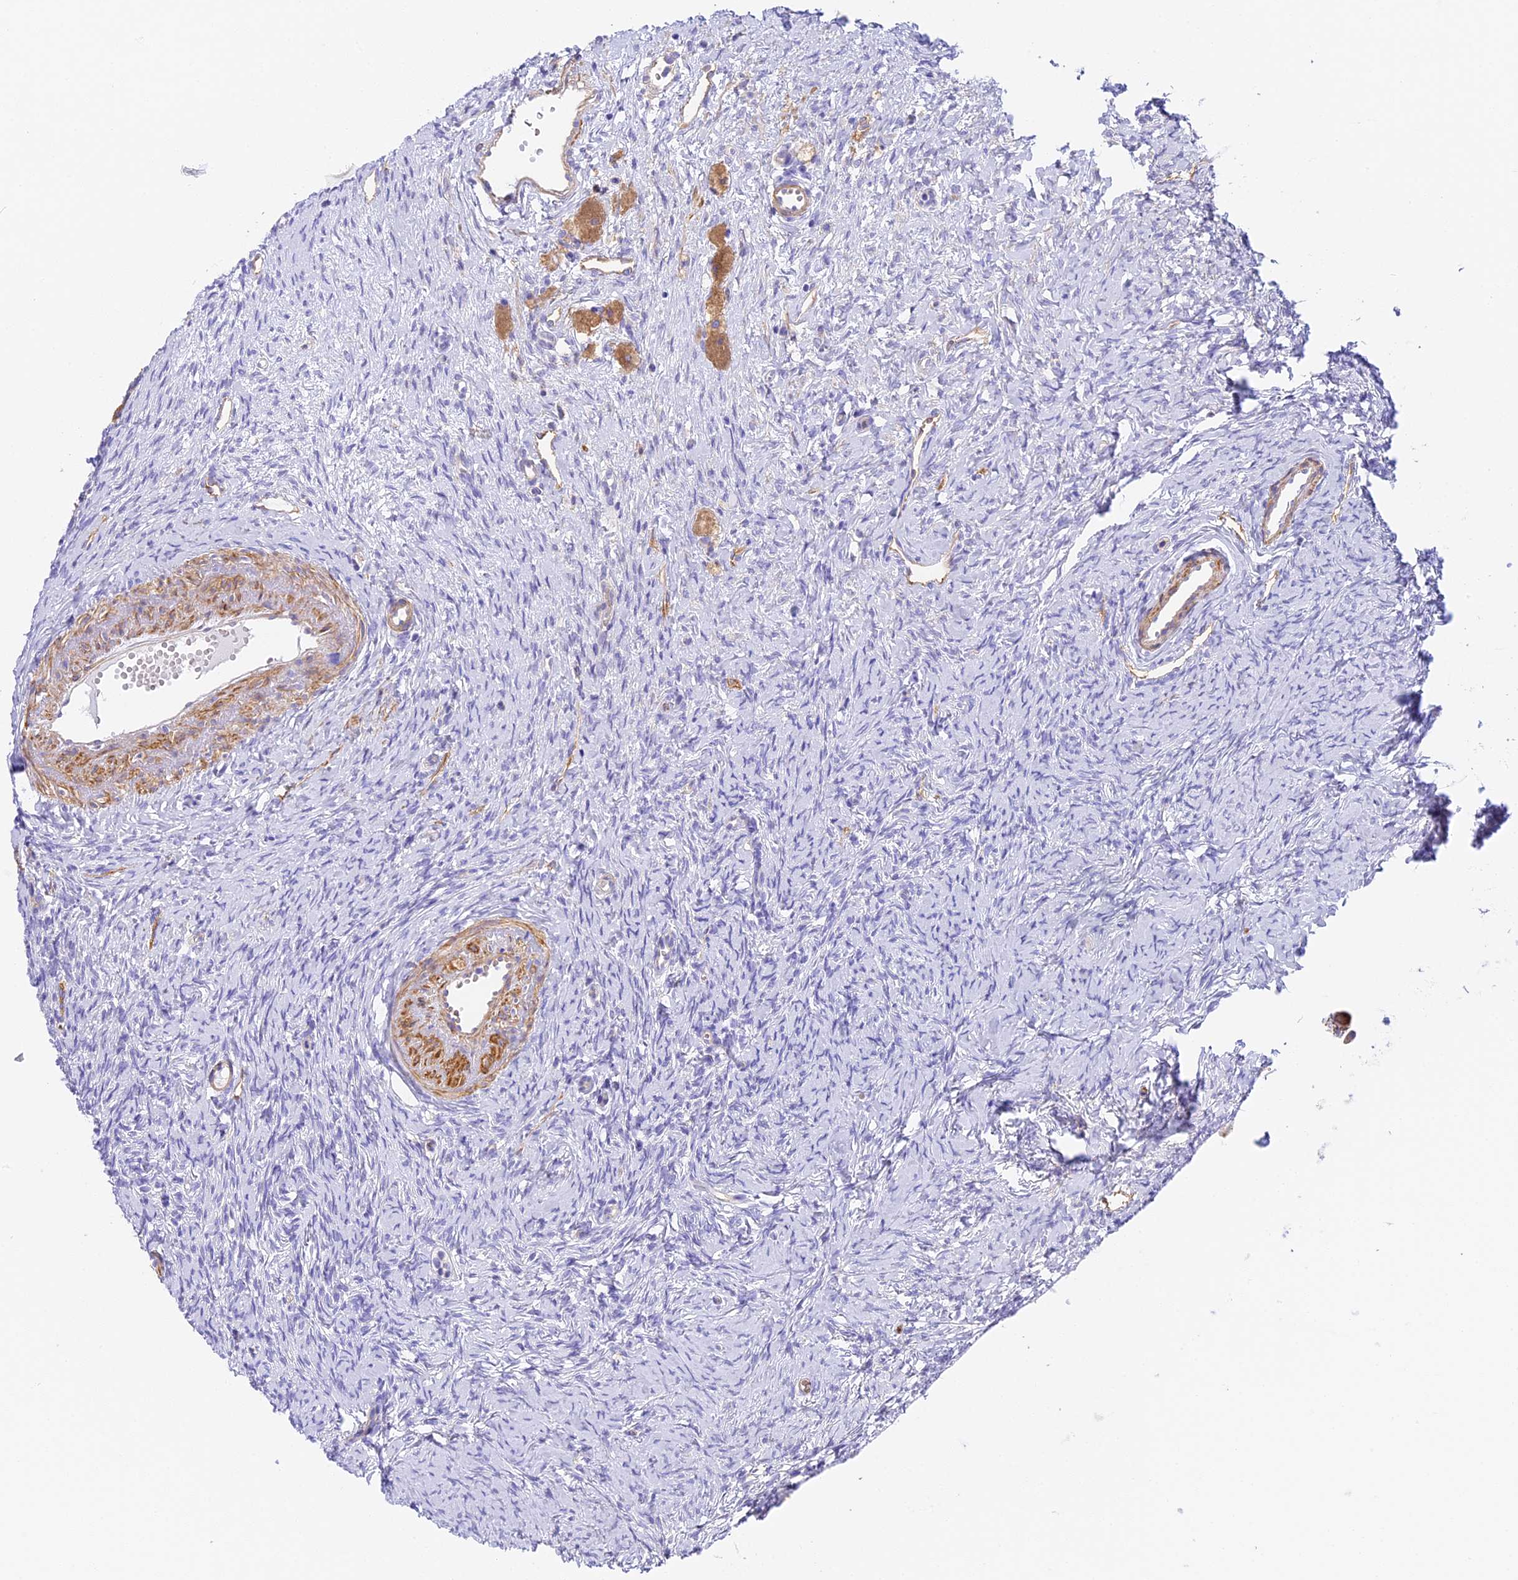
{"staining": {"intensity": "negative", "quantity": "none", "location": "none"}, "tissue": "ovary", "cell_type": "Ovarian stroma cells", "image_type": "normal", "snomed": [{"axis": "morphology", "description": "Normal tissue, NOS"}, {"axis": "topography", "description": "Ovary"}], "caption": "Immunohistochemistry (IHC) image of benign ovary: ovary stained with DAB (3,3'-diaminobenzidine) shows no significant protein positivity in ovarian stroma cells.", "gene": "HOMER3", "patient": {"sex": "female", "age": 51}}